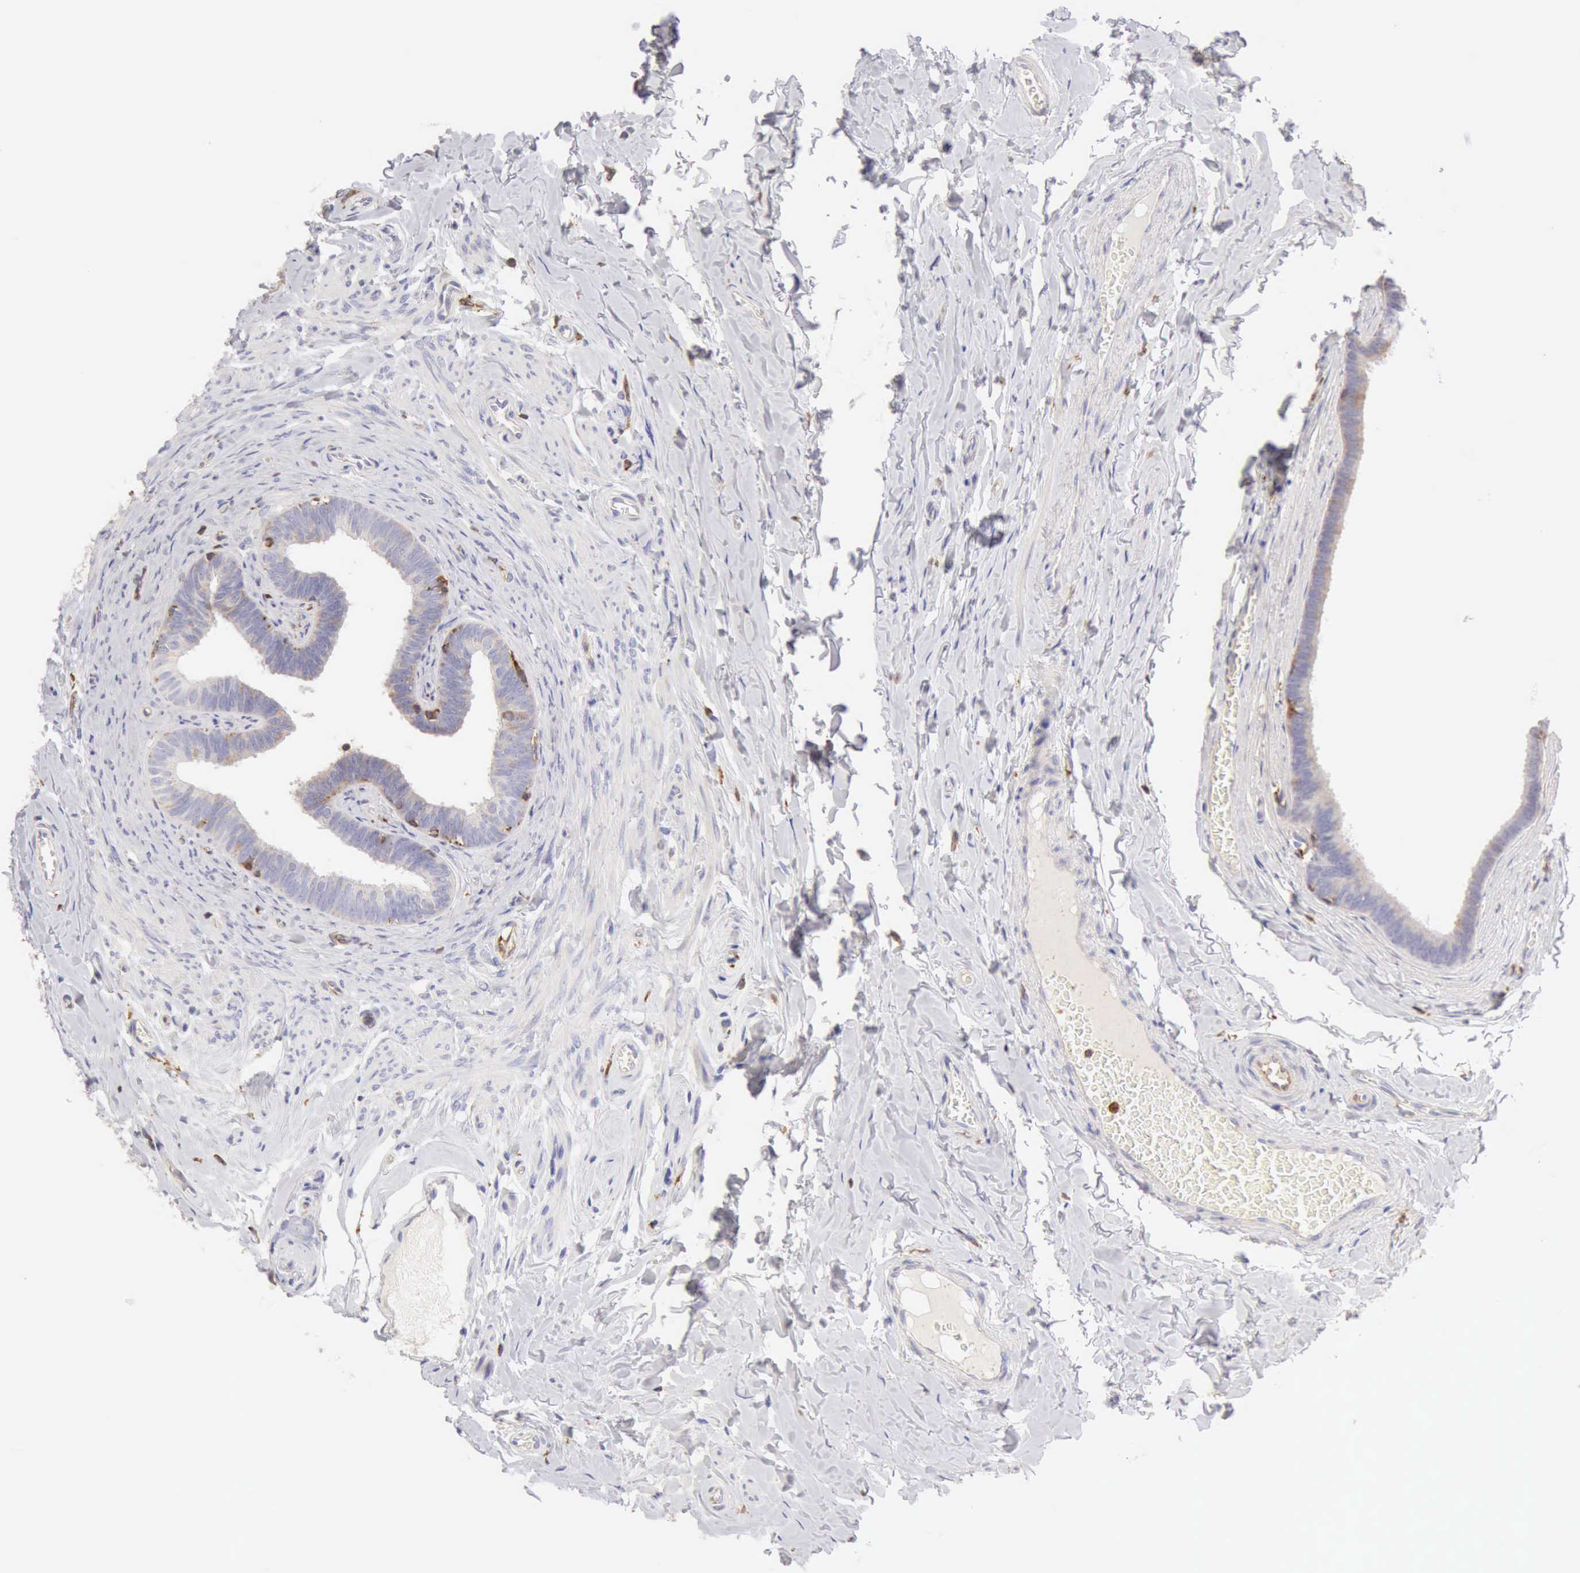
{"staining": {"intensity": "weak", "quantity": "25%-75%", "location": "cytoplasmic/membranous"}, "tissue": "epididymis", "cell_type": "Glandular cells", "image_type": "normal", "snomed": [{"axis": "morphology", "description": "Normal tissue, NOS"}, {"axis": "topography", "description": "Epididymis"}], "caption": "Protein analysis of unremarkable epididymis shows weak cytoplasmic/membranous expression in approximately 25%-75% of glandular cells.", "gene": "ARHGAP4", "patient": {"sex": "male", "age": 26}}